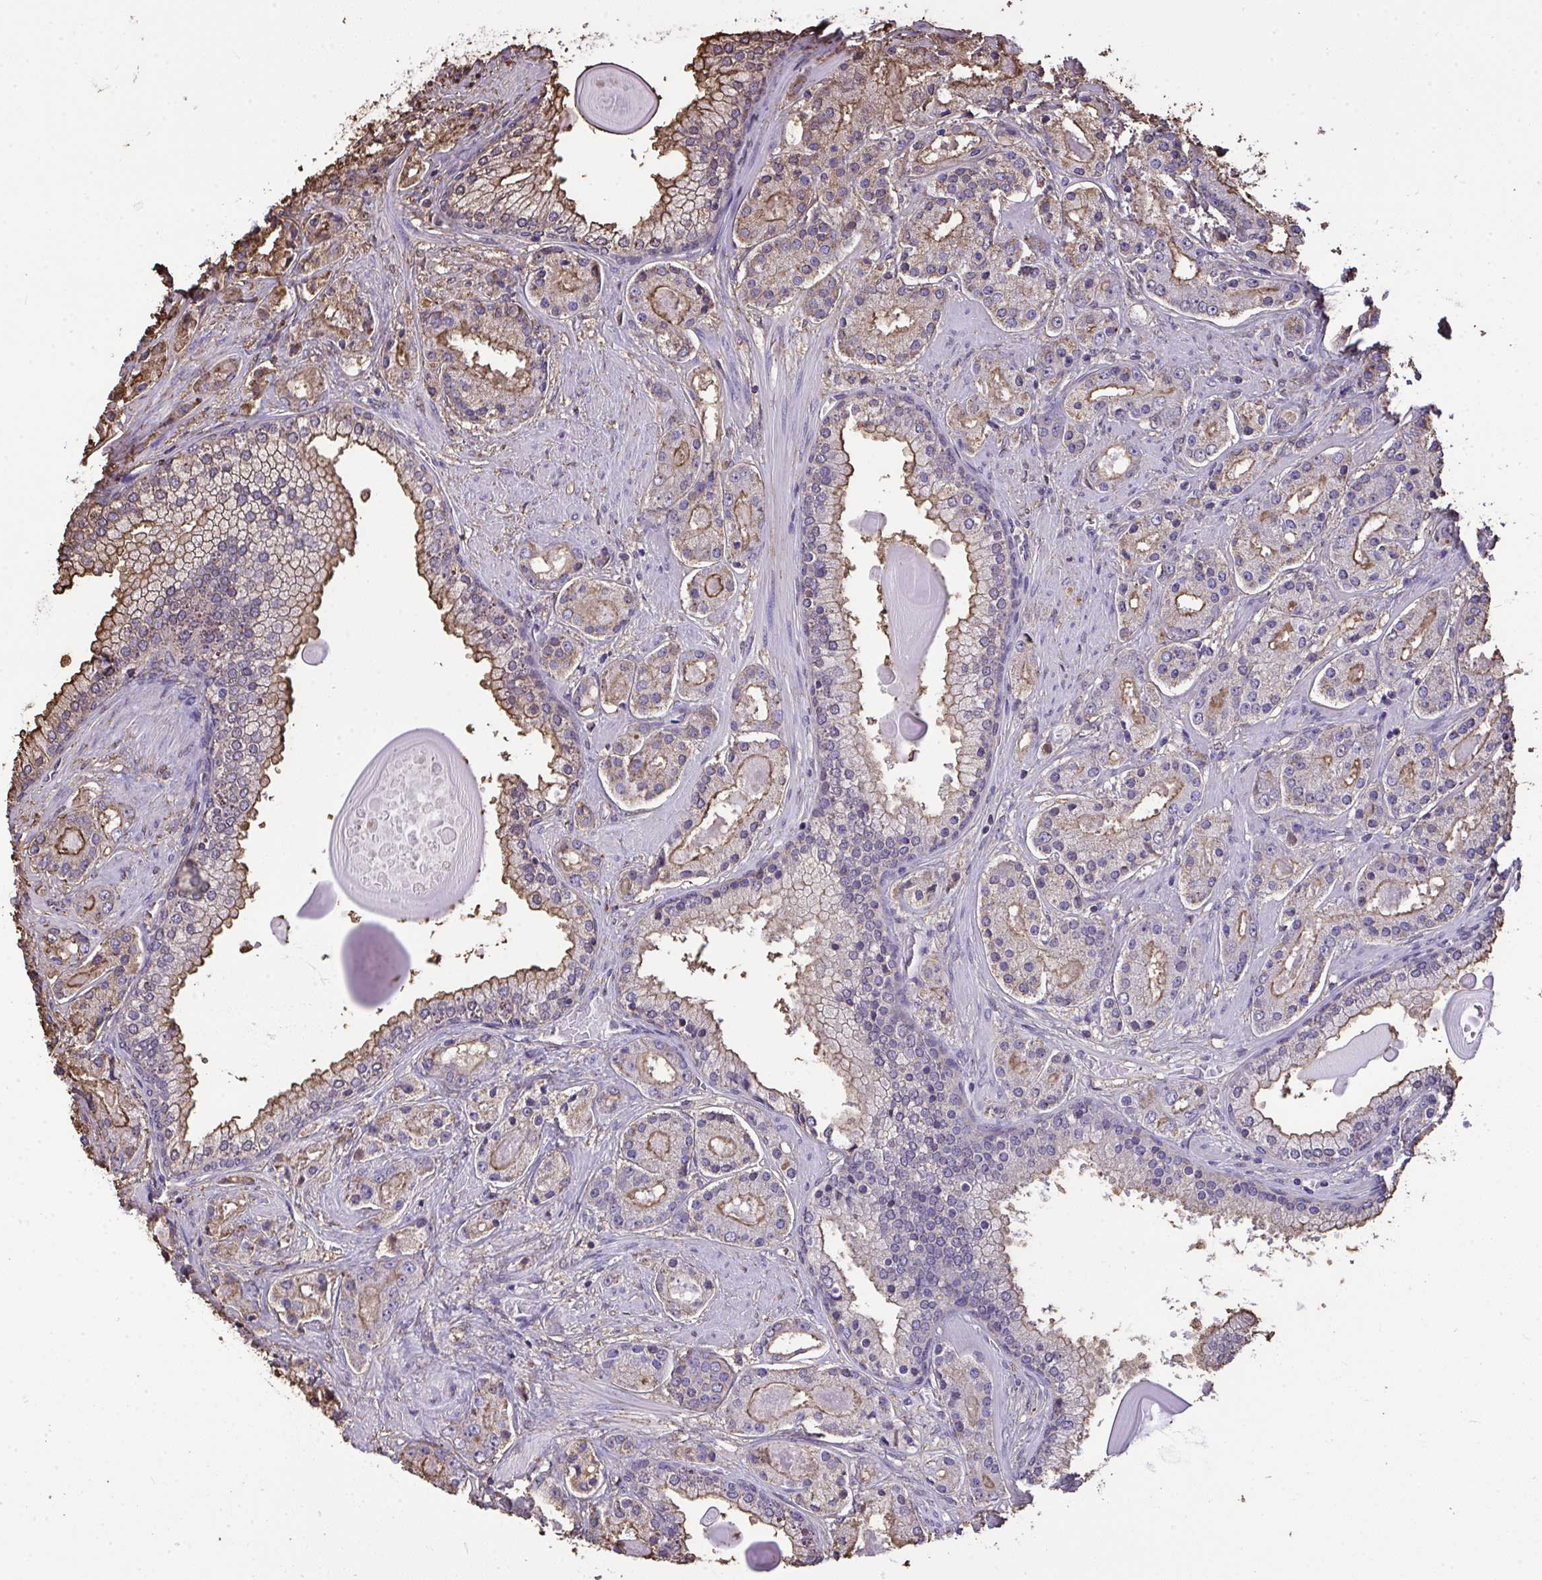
{"staining": {"intensity": "moderate", "quantity": "25%-75%", "location": "cytoplasmic/membranous"}, "tissue": "prostate cancer", "cell_type": "Tumor cells", "image_type": "cancer", "snomed": [{"axis": "morphology", "description": "Adenocarcinoma, High grade"}, {"axis": "topography", "description": "Prostate"}], "caption": "Prostate cancer stained for a protein (brown) displays moderate cytoplasmic/membranous positive staining in about 25%-75% of tumor cells.", "gene": "ANXA5", "patient": {"sex": "male", "age": 67}}